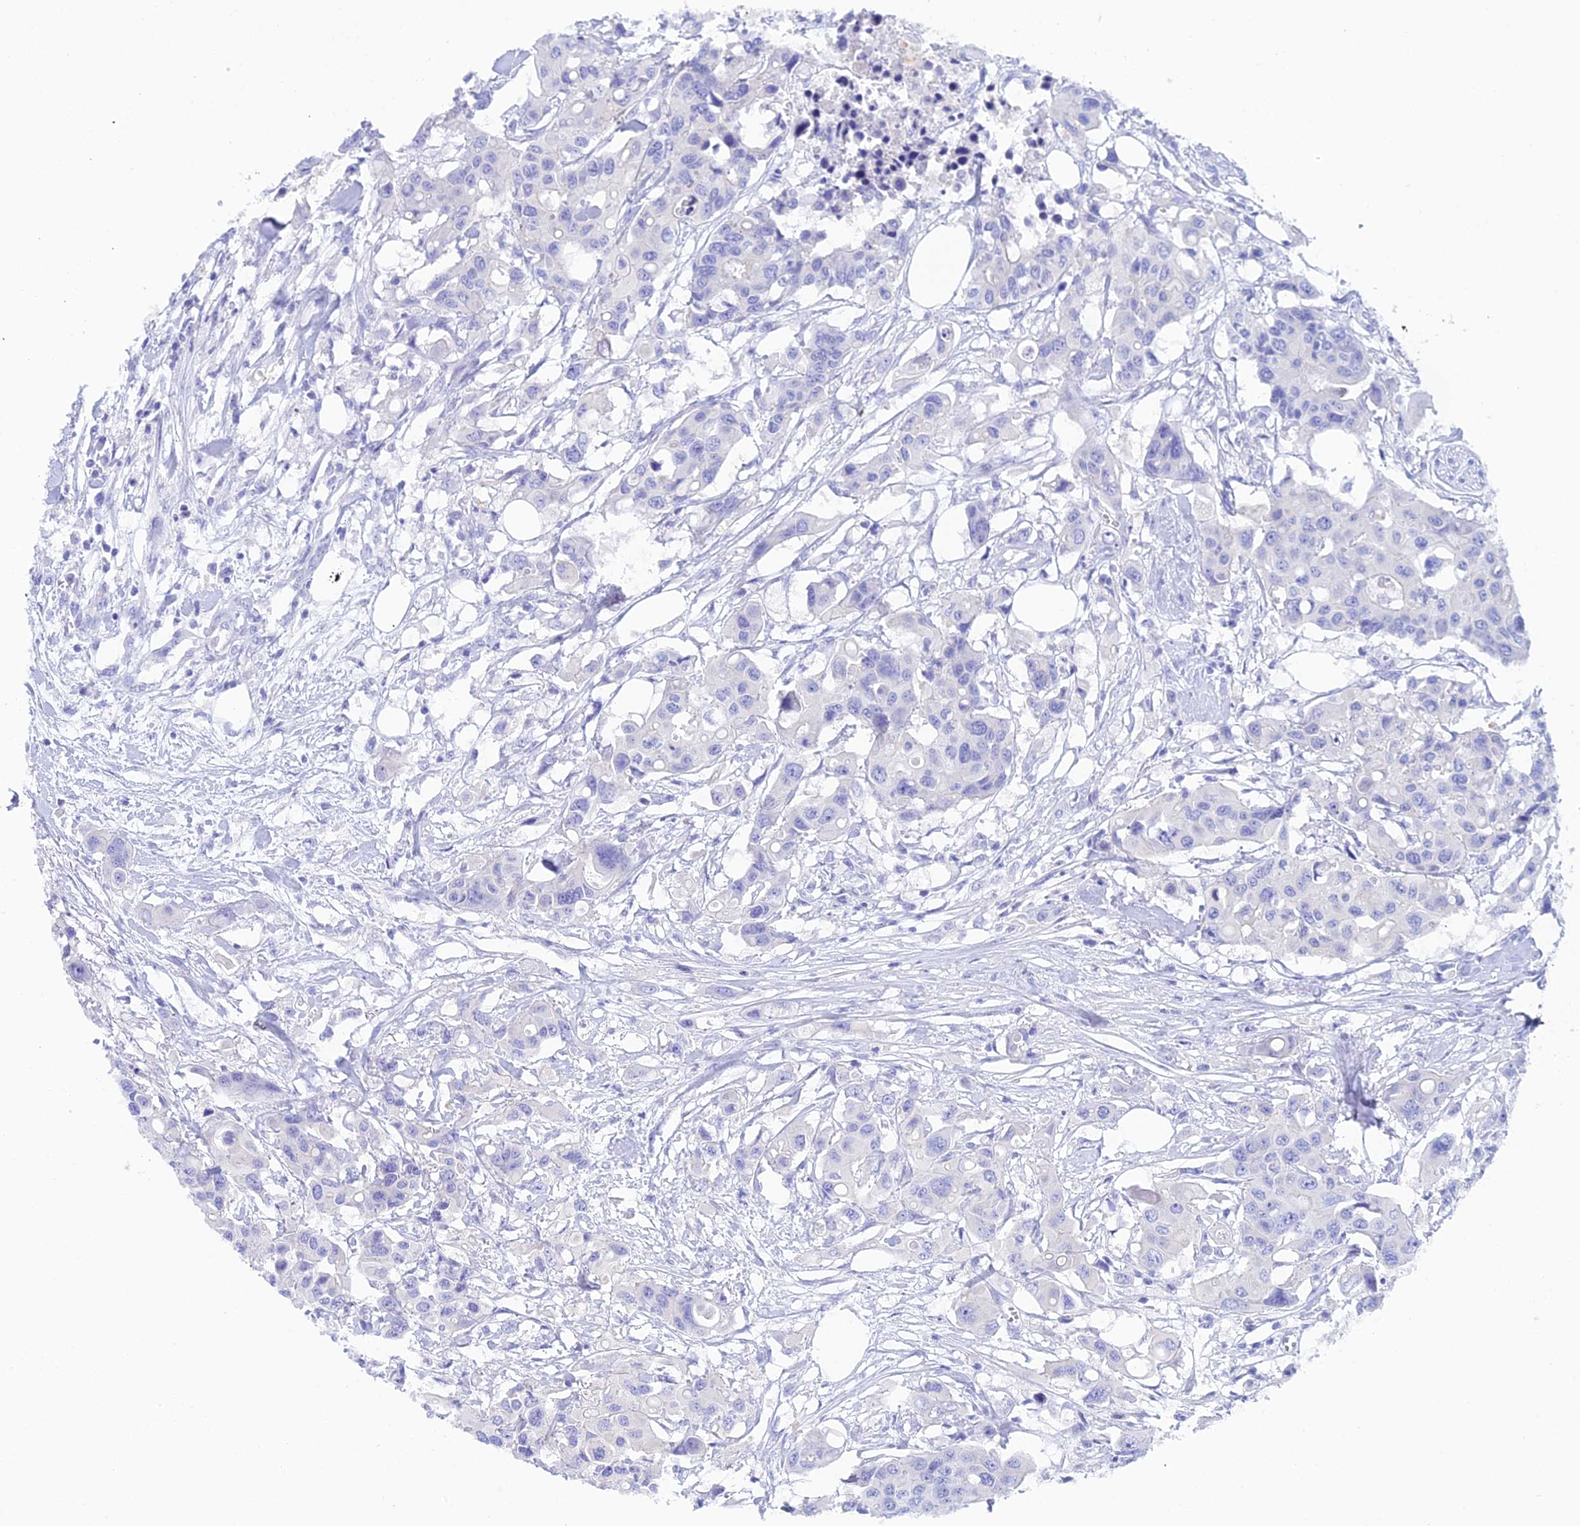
{"staining": {"intensity": "negative", "quantity": "none", "location": "none"}, "tissue": "colorectal cancer", "cell_type": "Tumor cells", "image_type": "cancer", "snomed": [{"axis": "morphology", "description": "Adenocarcinoma, NOS"}, {"axis": "topography", "description": "Colon"}], "caption": "Immunohistochemistry (IHC) micrograph of human adenocarcinoma (colorectal) stained for a protein (brown), which reveals no staining in tumor cells.", "gene": "REG1A", "patient": {"sex": "male", "age": 77}}